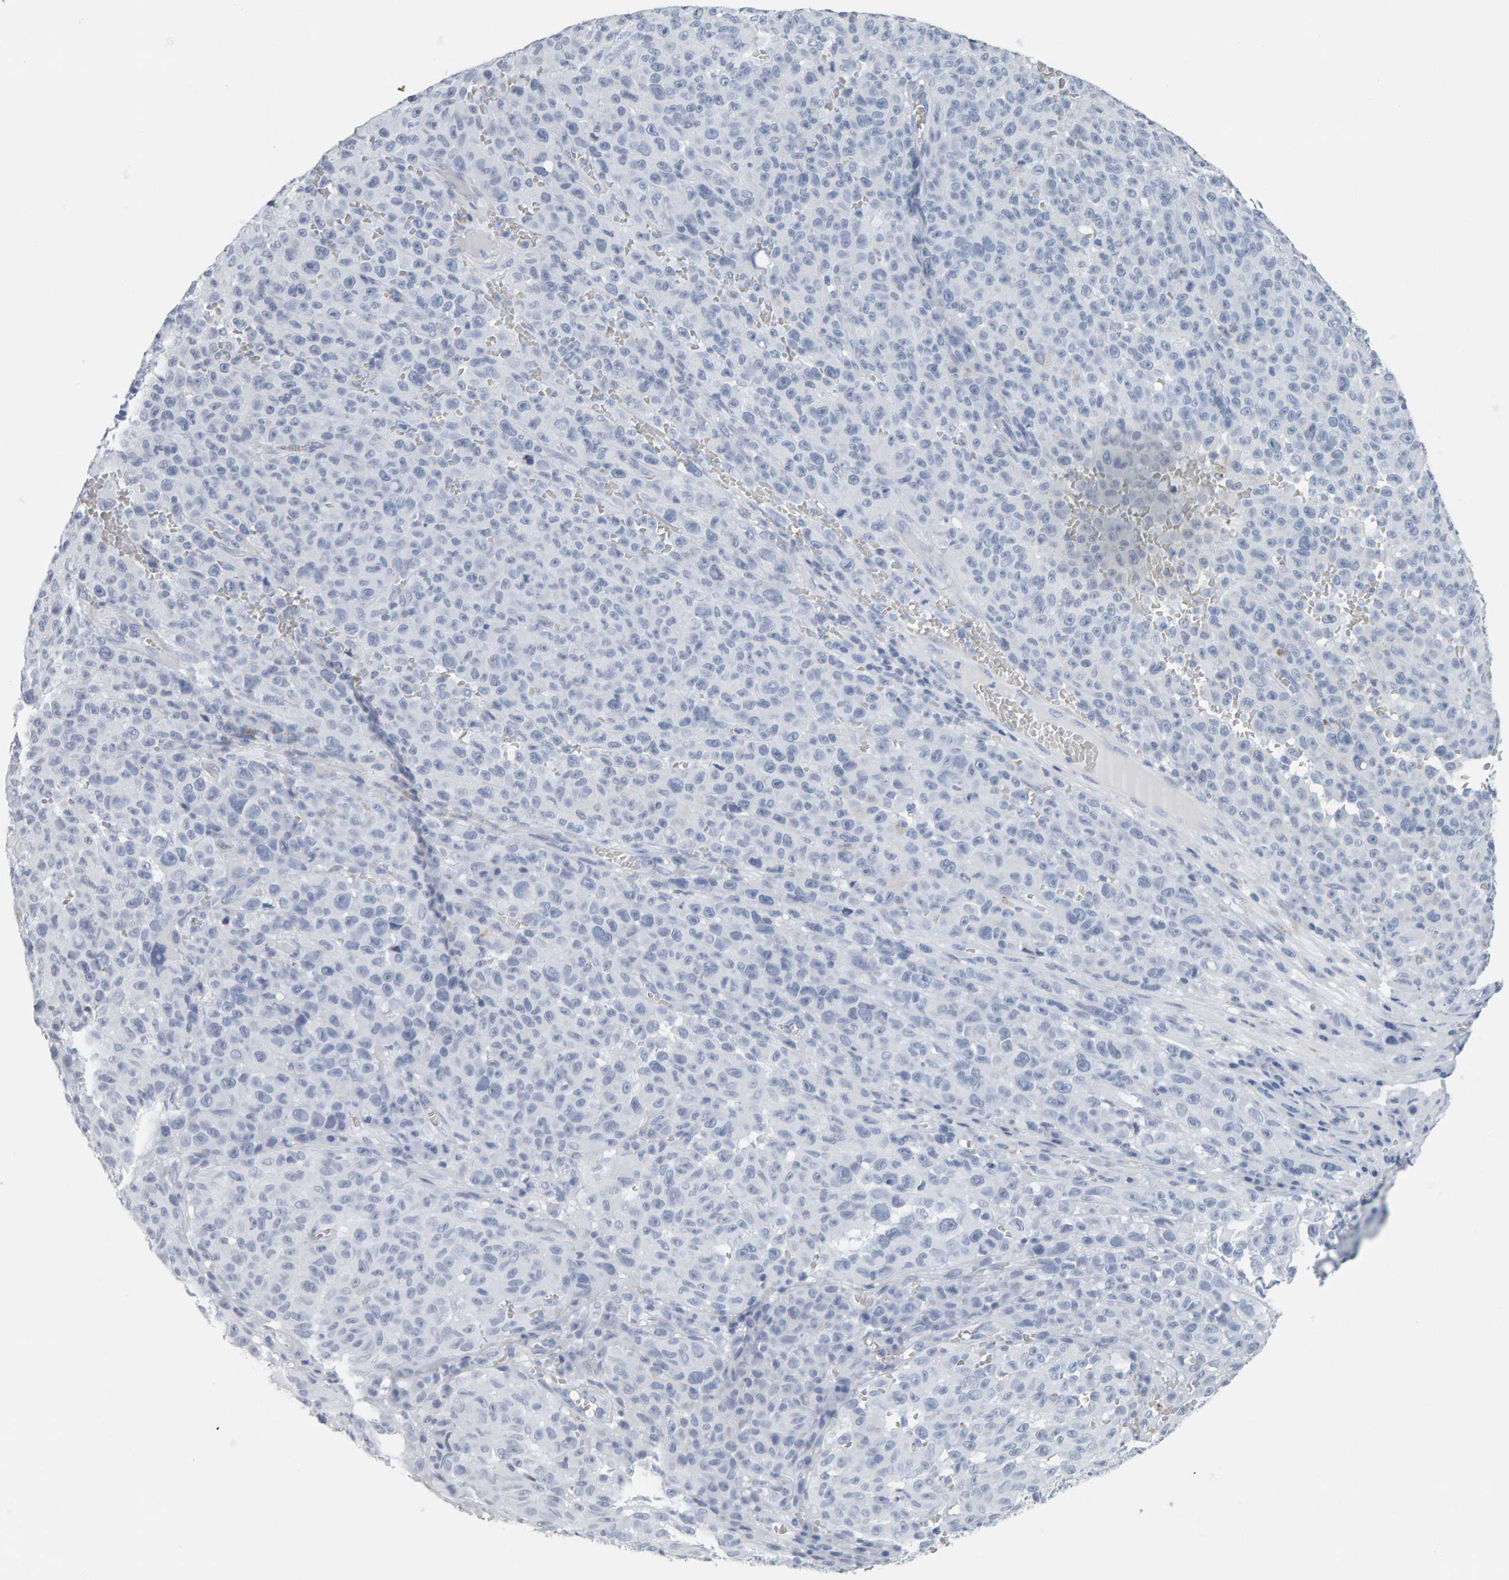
{"staining": {"intensity": "negative", "quantity": "none", "location": "none"}, "tissue": "melanoma", "cell_type": "Tumor cells", "image_type": "cancer", "snomed": [{"axis": "morphology", "description": "Malignant melanoma, NOS"}, {"axis": "topography", "description": "Skin"}], "caption": "Tumor cells are negative for protein expression in human malignant melanoma.", "gene": "SPACA3", "patient": {"sex": "female", "age": 82}}